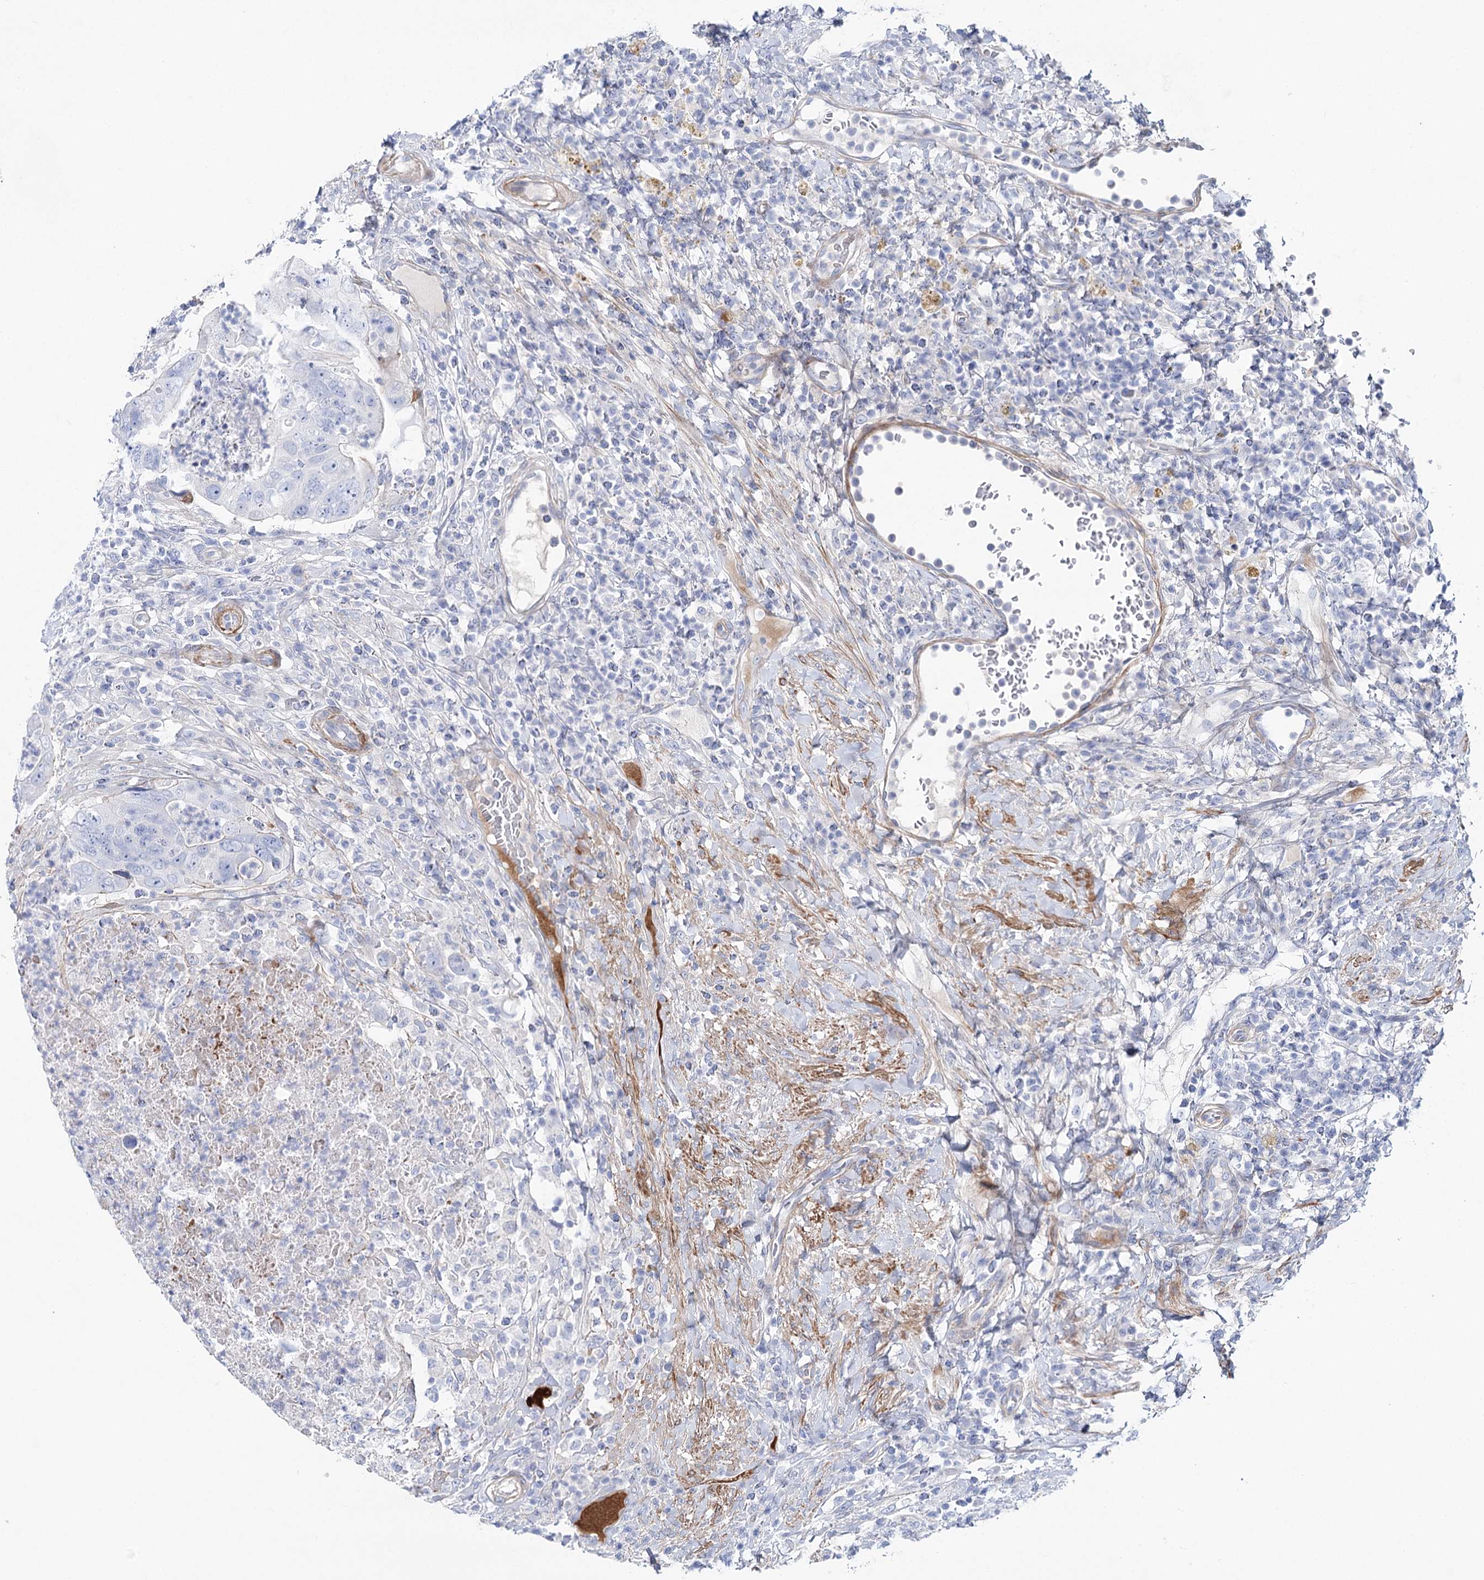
{"staining": {"intensity": "negative", "quantity": "none", "location": "none"}, "tissue": "colorectal cancer", "cell_type": "Tumor cells", "image_type": "cancer", "snomed": [{"axis": "morphology", "description": "Adenocarcinoma, NOS"}, {"axis": "topography", "description": "Rectum"}], "caption": "Tumor cells show no significant protein staining in colorectal cancer (adenocarcinoma).", "gene": "ANKRD23", "patient": {"sex": "male", "age": 59}}